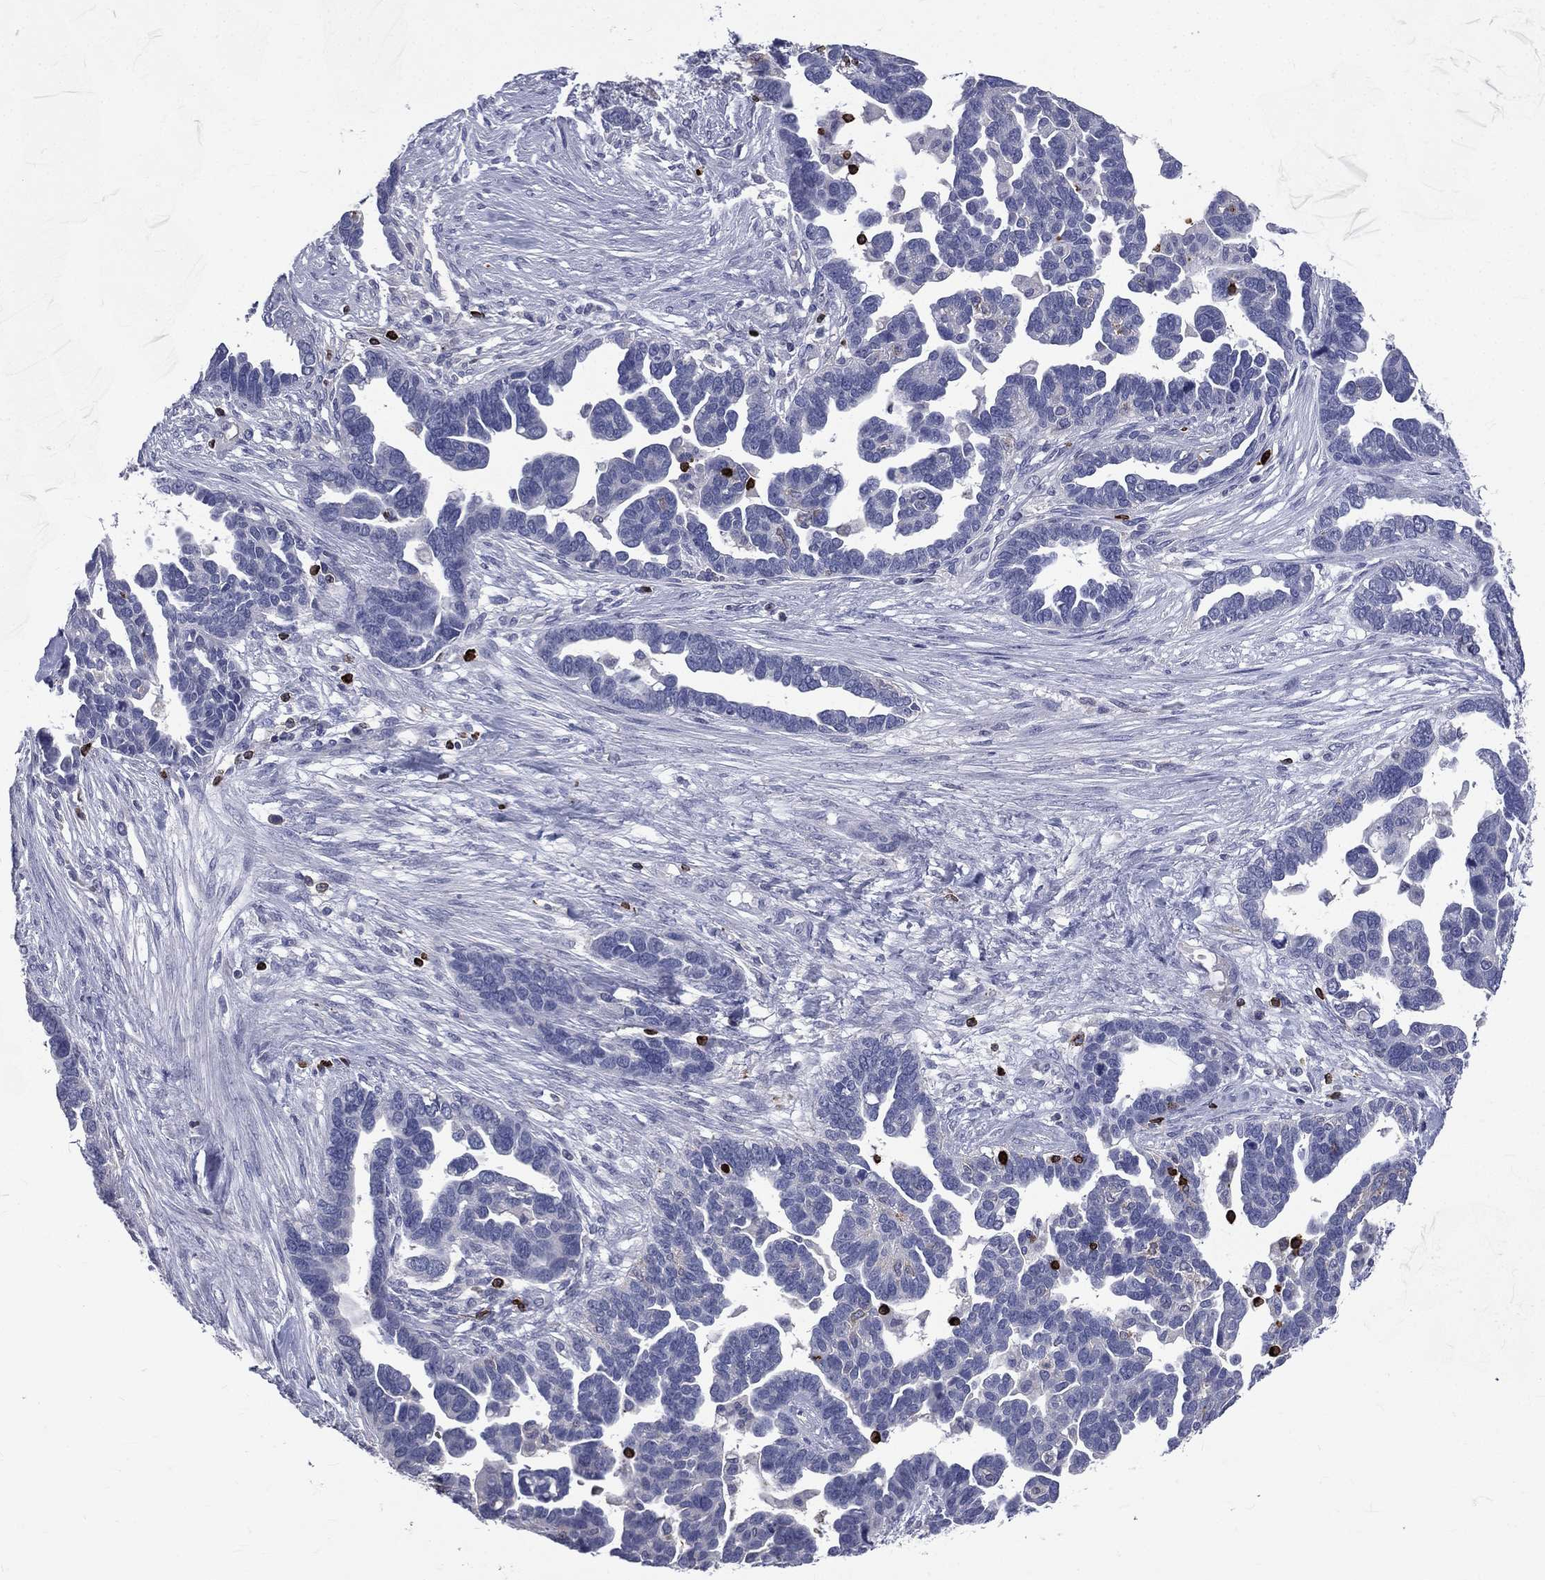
{"staining": {"intensity": "negative", "quantity": "none", "location": "none"}, "tissue": "ovarian cancer", "cell_type": "Tumor cells", "image_type": "cancer", "snomed": [{"axis": "morphology", "description": "Cystadenocarcinoma, serous, NOS"}, {"axis": "topography", "description": "Ovary"}], "caption": "Tumor cells are negative for protein expression in human ovarian serous cystadenocarcinoma. Brightfield microscopy of immunohistochemistry (IHC) stained with DAB (3,3'-diaminobenzidine) (brown) and hematoxylin (blue), captured at high magnification.", "gene": "CTSW", "patient": {"sex": "female", "age": 54}}